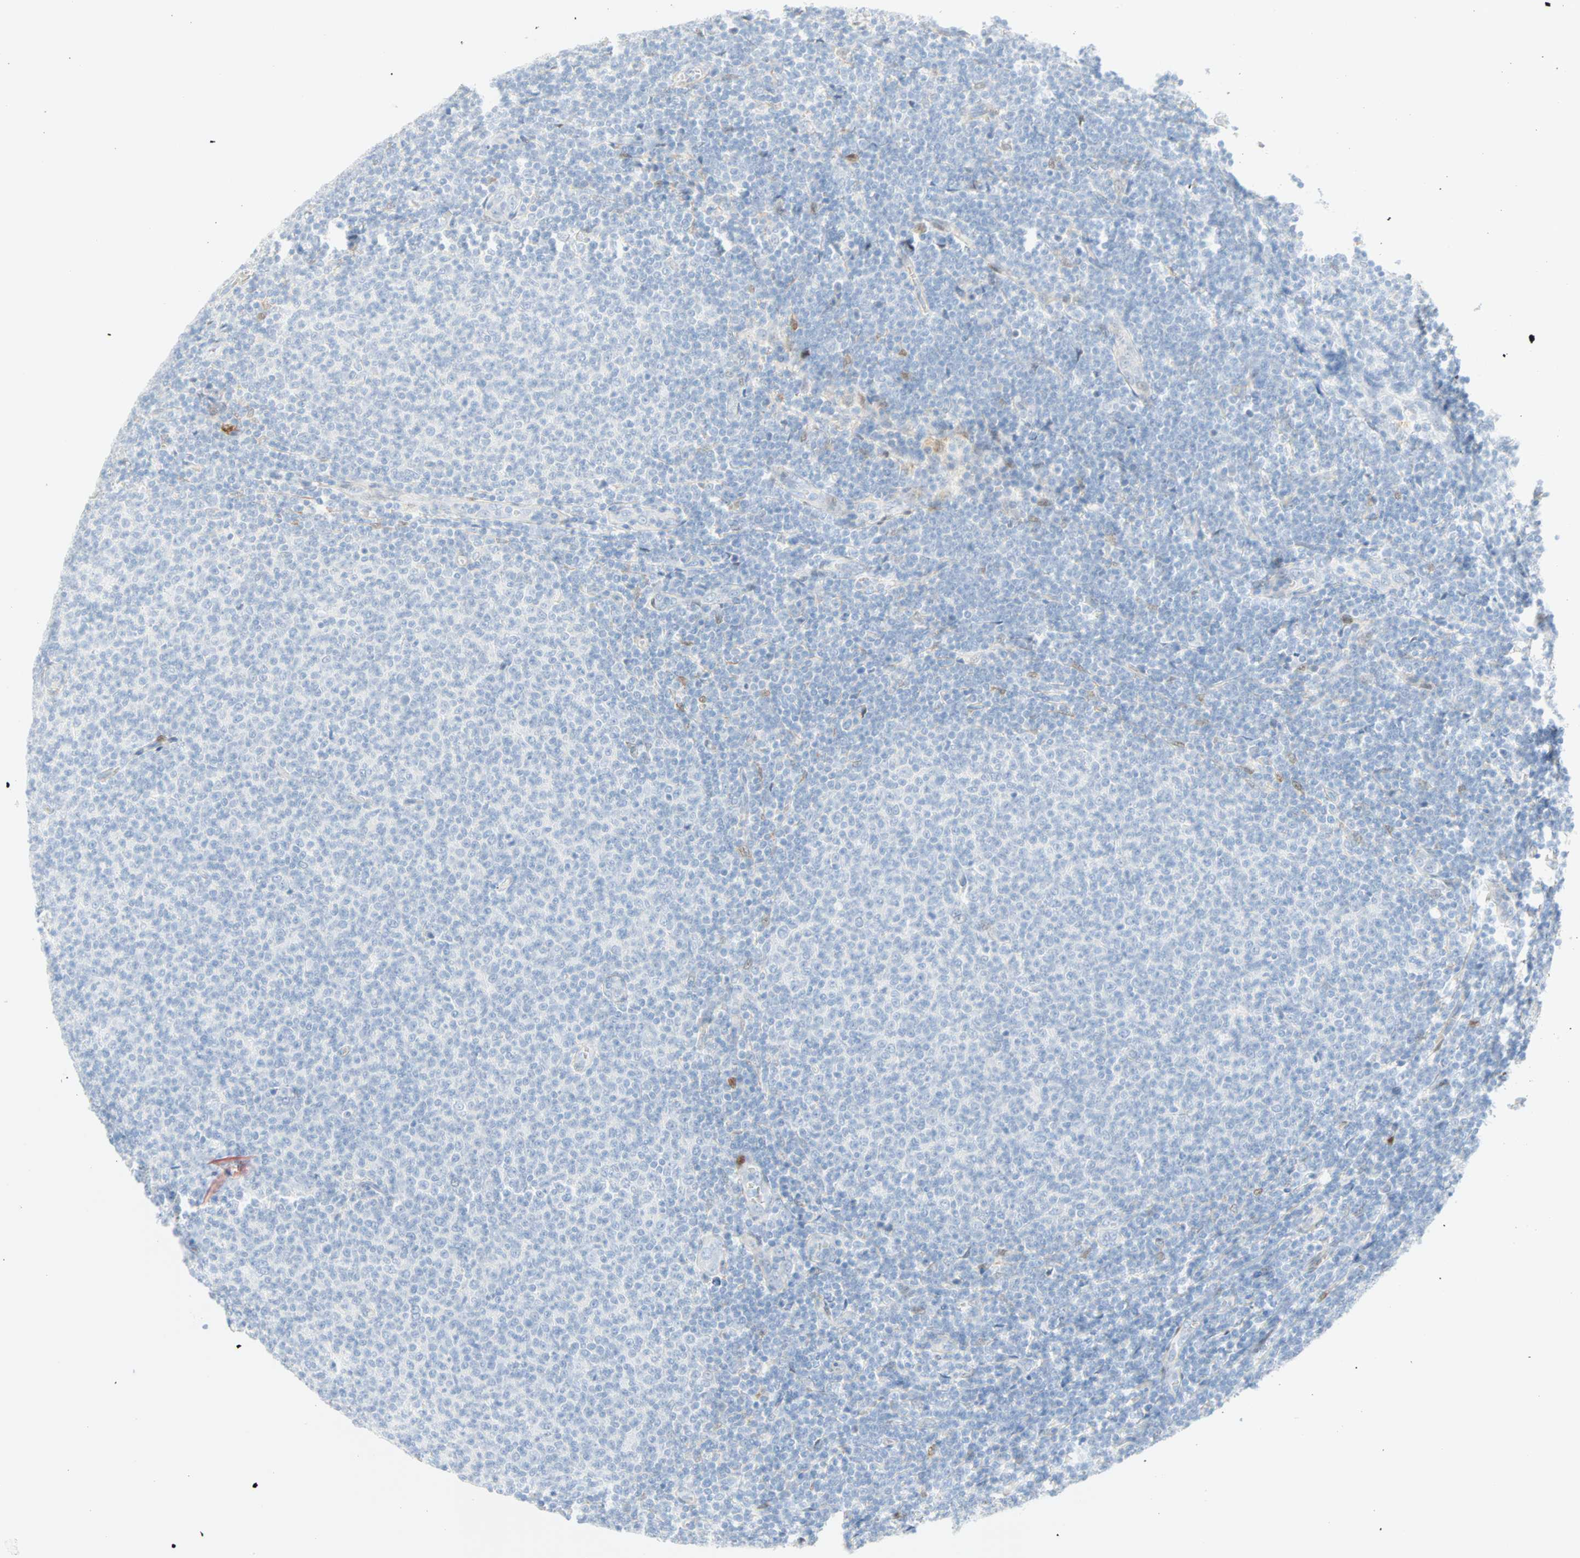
{"staining": {"intensity": "negative", "quantity": "none", "location": "none"}, "tissue": "lymphoma", "cell_type": "Tumor cells", "image_type": "cancer", "snomed": [{"axis": "morphology", "description": "Malignant lymphoma, non-Hodgkin's type, Low grade"}, {"axis": "topography", "description": "Lymph node"}], "caption": "Immunohistochemistry (IHC) of lymphoma reveals no expression in tumor cells.", "gene": "SELENBP1", "patient": {"sex": "male", "age": 66}}